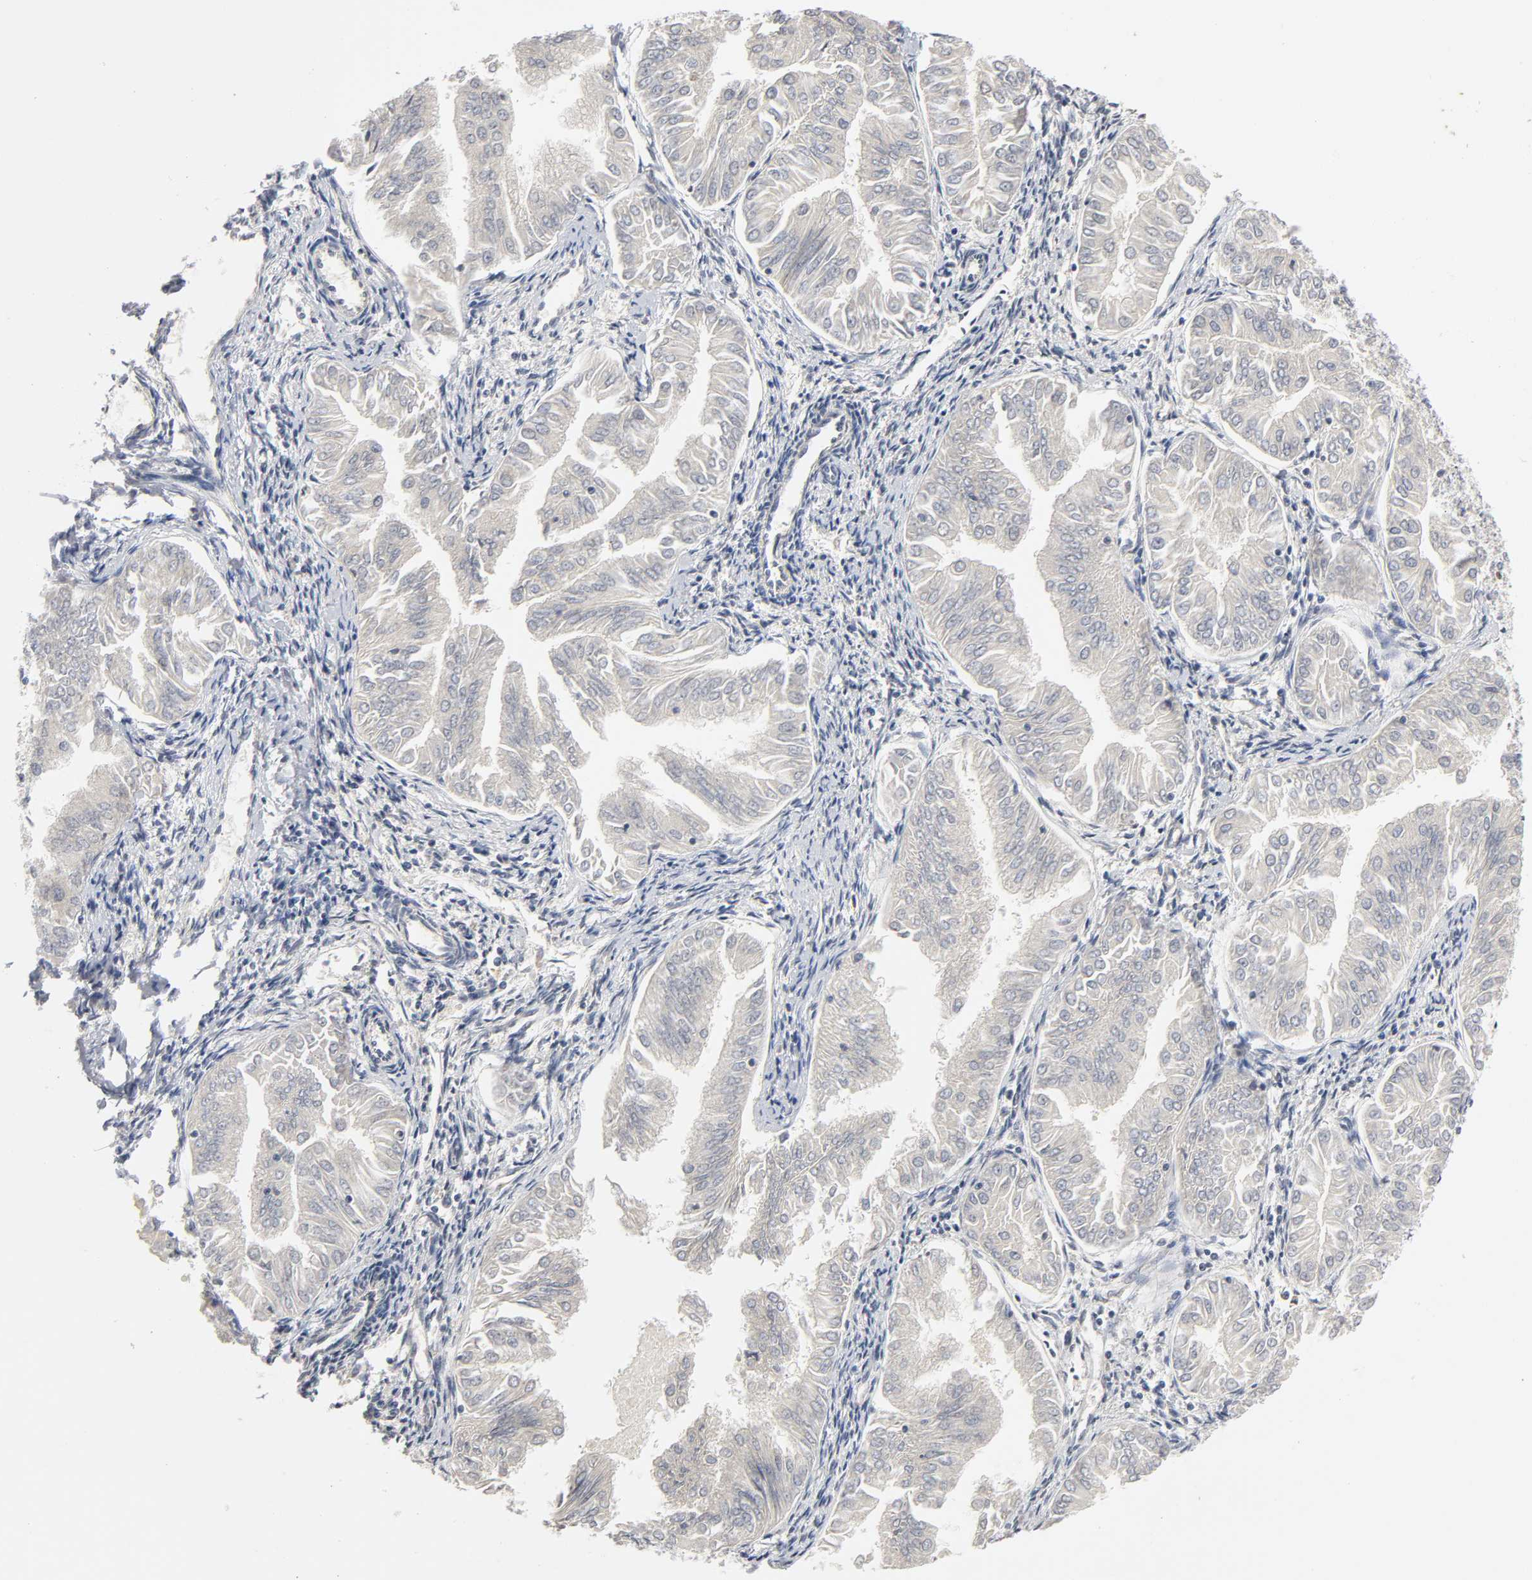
{"staining": {"intensity": "negative", "quantity": "none", "location": "none"}, "tissue": "endometrial cancer", "cell_type": "Tumor cells", "image_type": "cancer", "snomed": [{"axis": "morphology", "description": "Adenocarcinoma, NOS"}, {"axis": "topography", "description": "Endometrium"}], "caption": "Tumor cells show no significant positivity in endometrial cancer (adenocarcinoma). Brightfield microscopy of immunohistochemistry (IHC) stained with DAB (brown) and hematoxylin (blue), captured at high magnification.", "gene": "NRP1", "patient": {"sex": "female", "age": 53}}